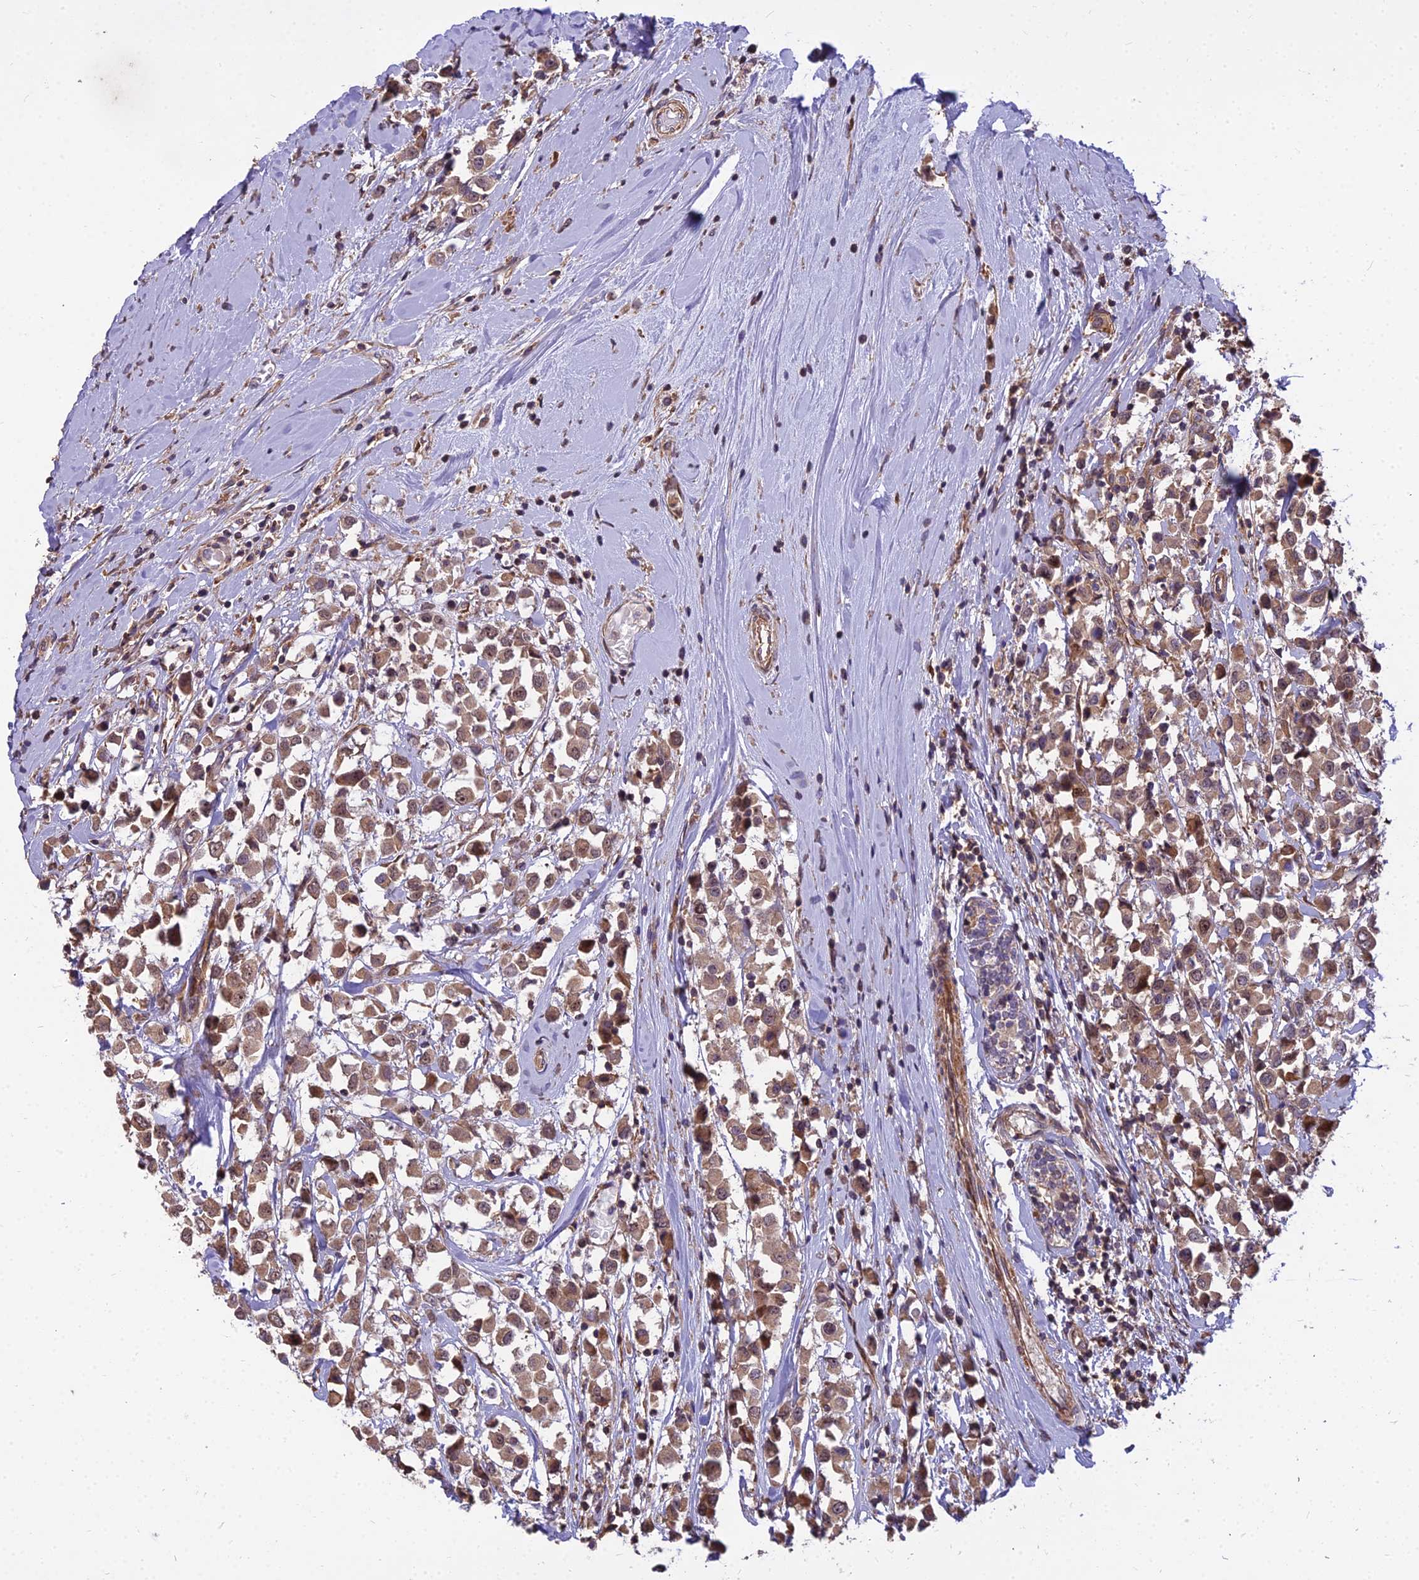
{"staining": {"intensity": "moderate", "quantity": ">75%", "location": "cytoplasmic/membranous,nuclear"}, "tissue": "breast cancer", "cell_type": "Tumor cells", "image_type": "cancer", "snomed": [{"axis": "morphology", "description": "Duct carcinoma"}, {"axis": "topography", "description": "Breast"}], "caption": "High-magnification brightfield microscopy of intraductal carcinoma (breast) stained with DAB (brown) and counterstained with hematoxylin (blue). tumor cells exhibit moderate cytoplasmic/membranous and nuclear positivity is identified in approximately>75% of cells.", "gene": "TCEA3", "patient": {"sex": "female", "age": 61}}